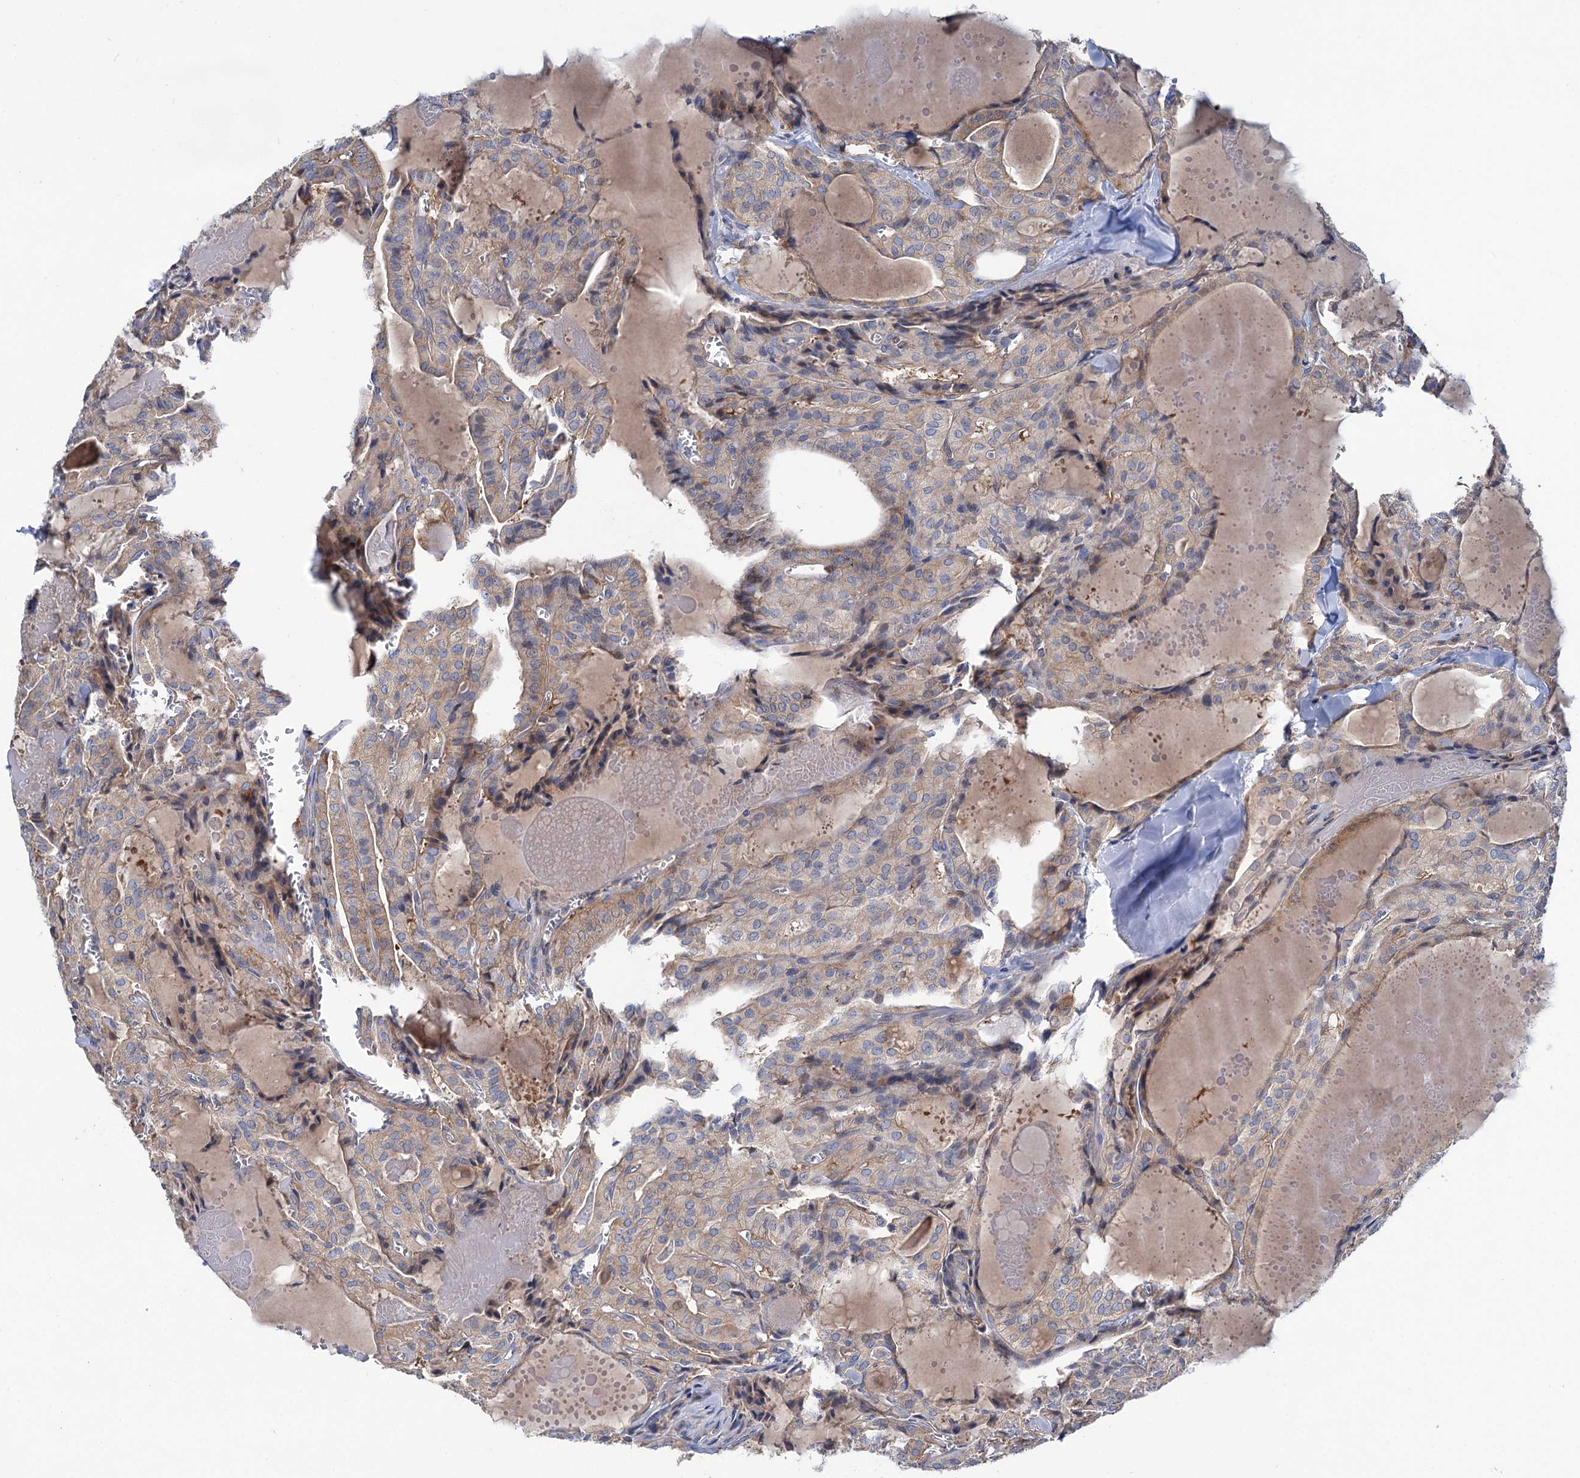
{"staining": {"intensity": "weak", "quantity": "<25%", "location": "cytoplasmic/membranous"}, "tissue": "thyroid cancer", "cell_type": "Tumor cells", "image_type": "cancer", "snomed": [{"axis": "morphology", "description": "Papillary adenocarcinoma, NOS"}, {"axis": "topography", "description": "Thyroid gland"}], "caption": "Tumor cells show no significant positivity in thyroid cancer (papillary adenocarcinoma).", "gene": "TRIM55", "patient": {"sex": "male", "age": 52}}